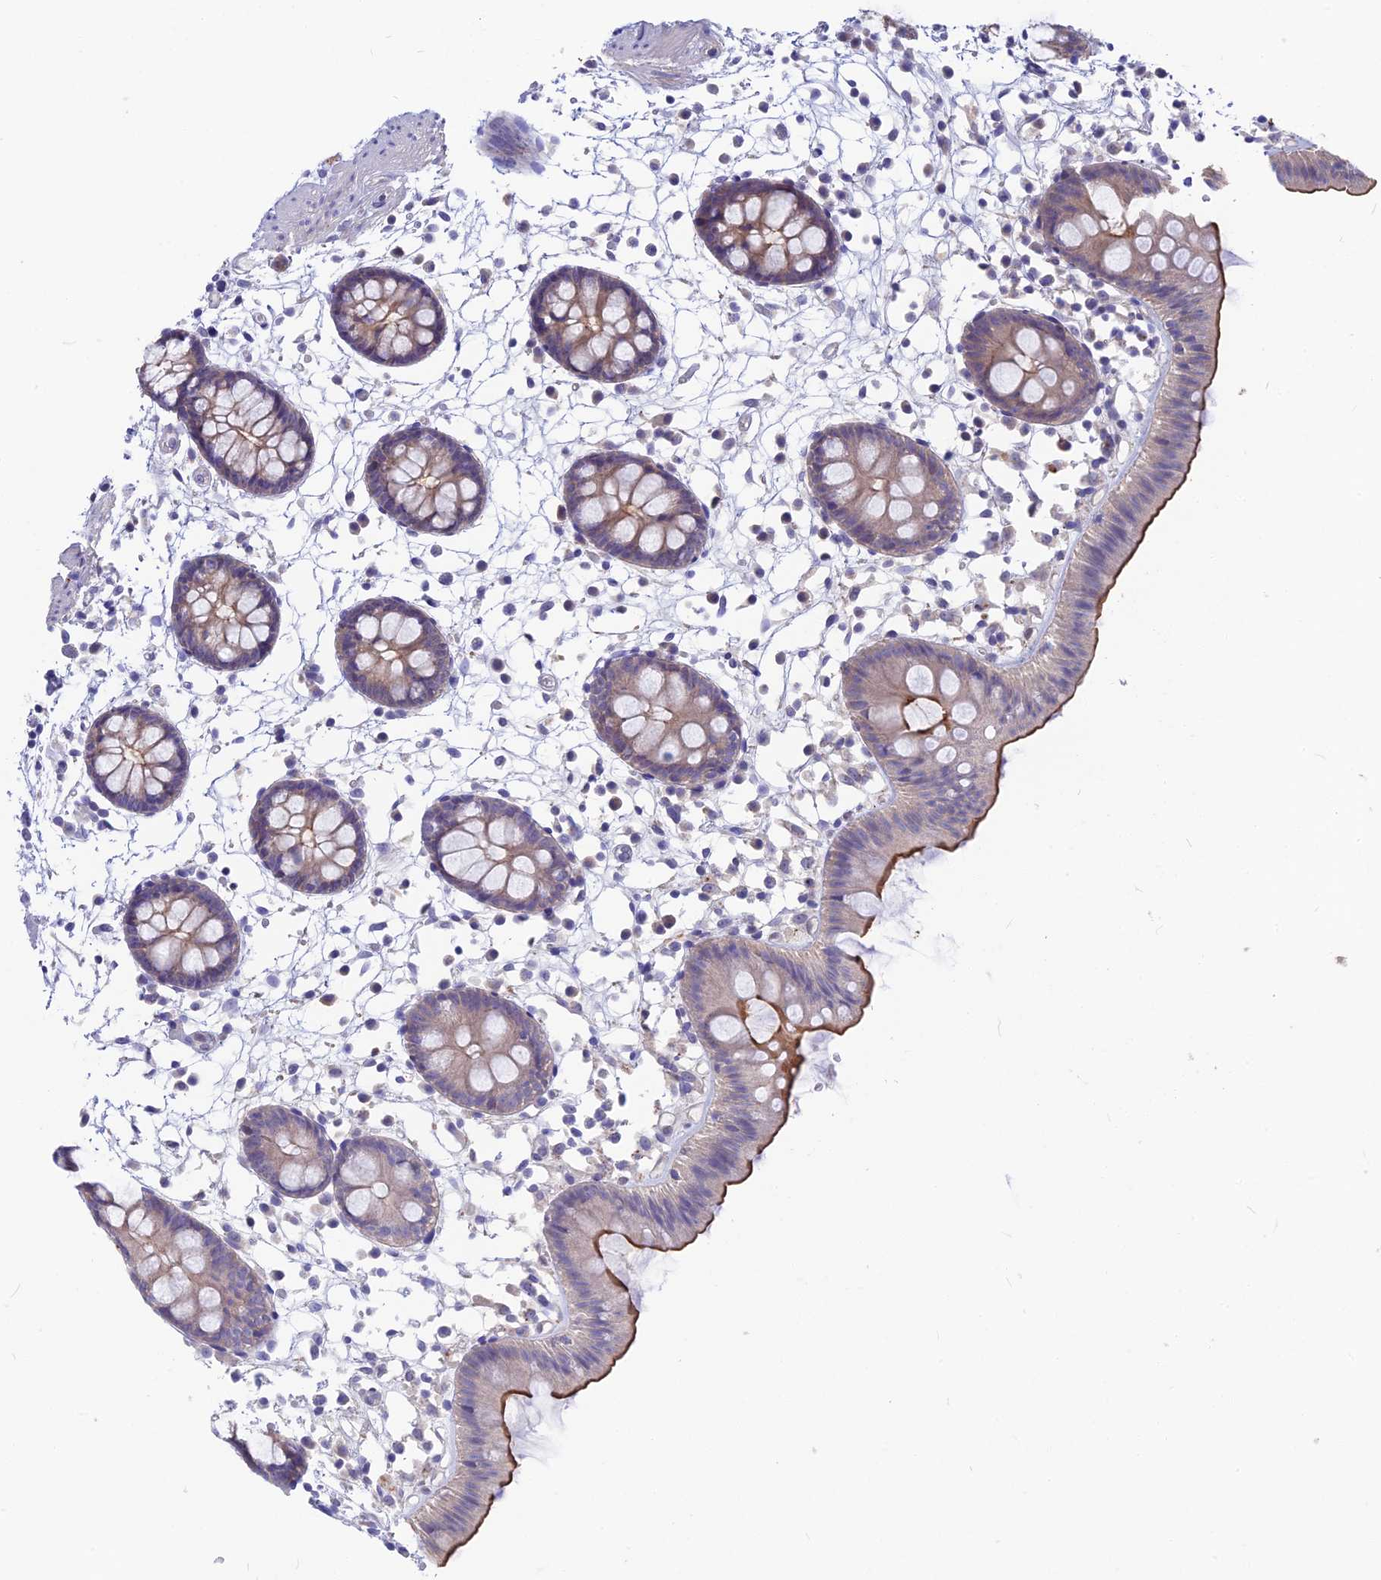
{"staining": {"intensity": "weak", "quantity": ">75%", "location": "cytoplasmic/membranous"}, "tissue": "colon", "cell_type": "Endothelial cells", "image_type": "normal", "snomed": [{"axis": "morphology", "description": "Normal tissue, NOS"}, {"axis": "topography", "description": "Colon"}], "caption": "Immunohistochemical staining of unremarkable human colon exhibits low levels of weak cytoplasmic/membranous staining in approximately >75% of endothelial cells. Immunohistochemistry stains the protein in brown and the nuclei are stained blue.", "gene": "SNAP91", "patient": {"sex": "male", "age": 56}}